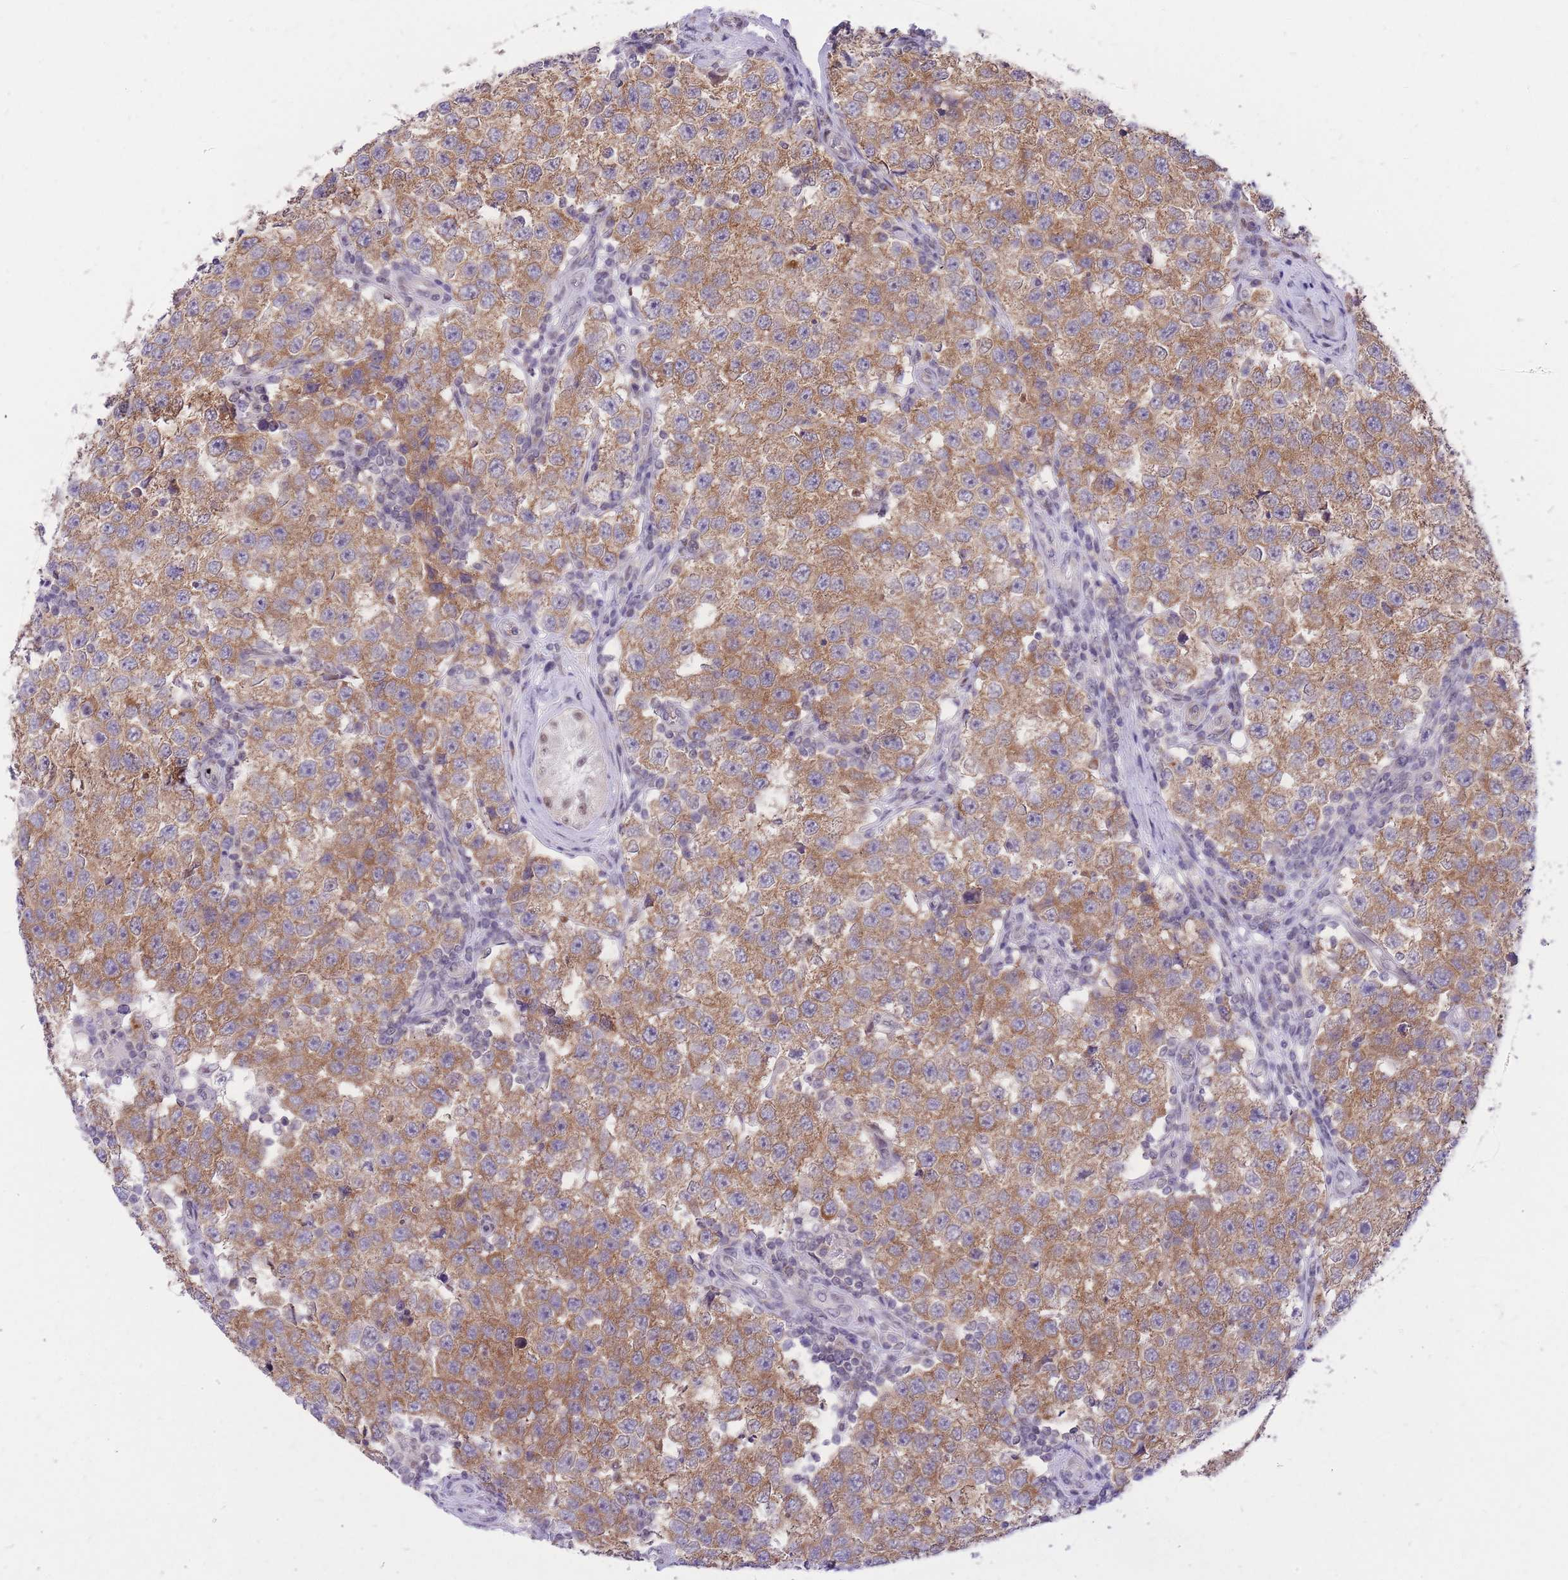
{"staining": {"intensity": "moderate", "quantity": ">75%", "location": "cytoplasmic/membranous"}, "tissue": "testis cancer", "cell_type": "Tumor cells", "image_type": "cancer", "snomed": [{"axis": "morphology", "description": "Seminoma, NOS"}, {"axis": "topography", "description": "Testis"}], "caption": "Testis seminoma was stained to show a protein in brown. There is medium levels of moderate cytoplasmic/membranous expression in approximately >75% of tumor cells.", "gene": "MINDY2", "patient": {"sex": "male", "age": 34}}